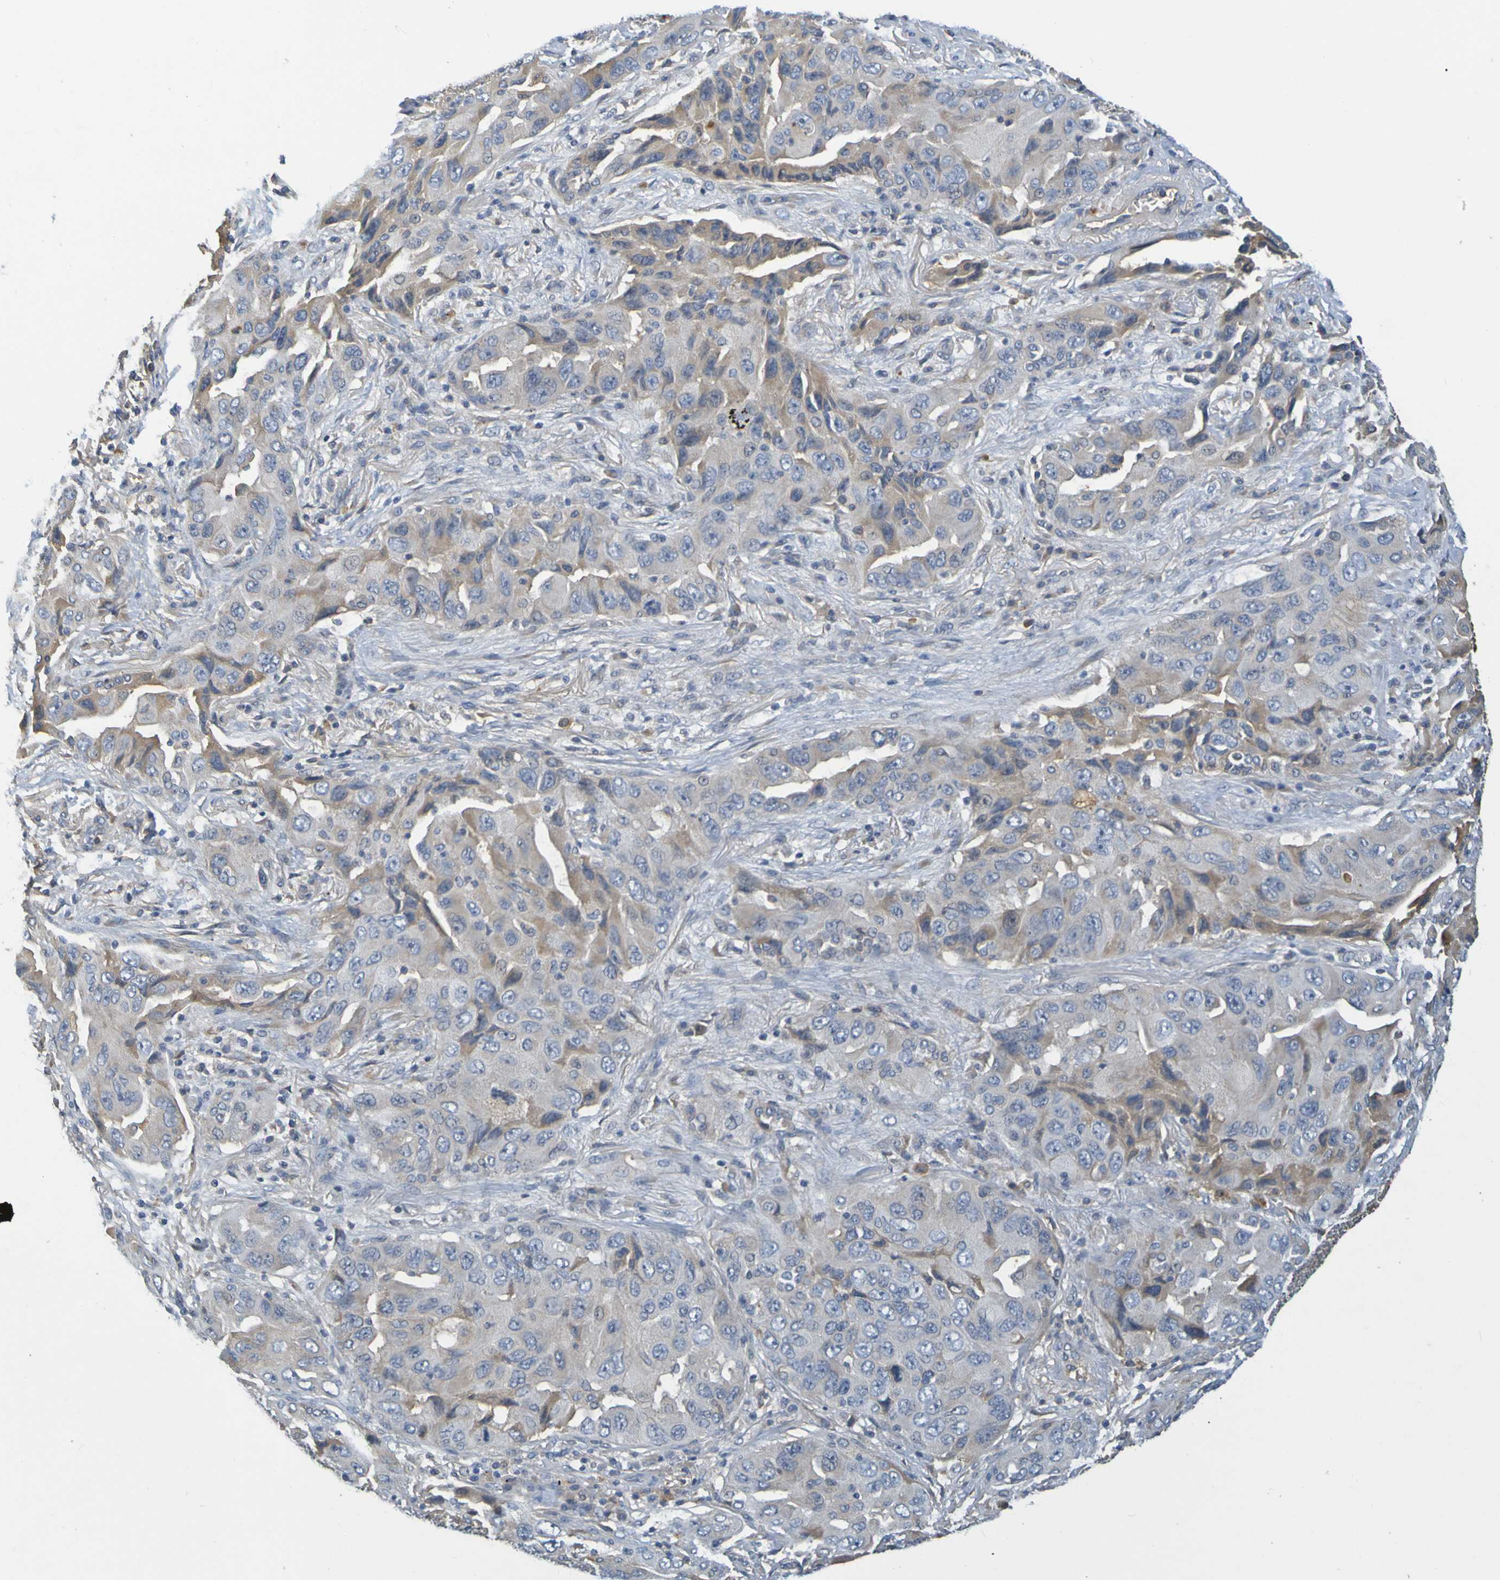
{"staining": {"intensity": "weak", "quantity": "25%-75%", "location": "cytoplasmic/membranous"}, "tissue": "lung cancer", "cell_type": "Tumor cells", "image_type": "cancer", "snomed": [{"axis": "morphology", "description": "Adenocarcinoma, NOS"}, {"axis": "topography", "description": "Lung"}], "caption": "The histopathology image demonstrates immunohistochemical staining of lung cancer (adenocarcinoma). There is weak cytoplasmic/membranous positivity is seen in about 25%-75% of tumor cells.", "gene": "C1QA", "patient": {"sex": "female", "age": 65}}